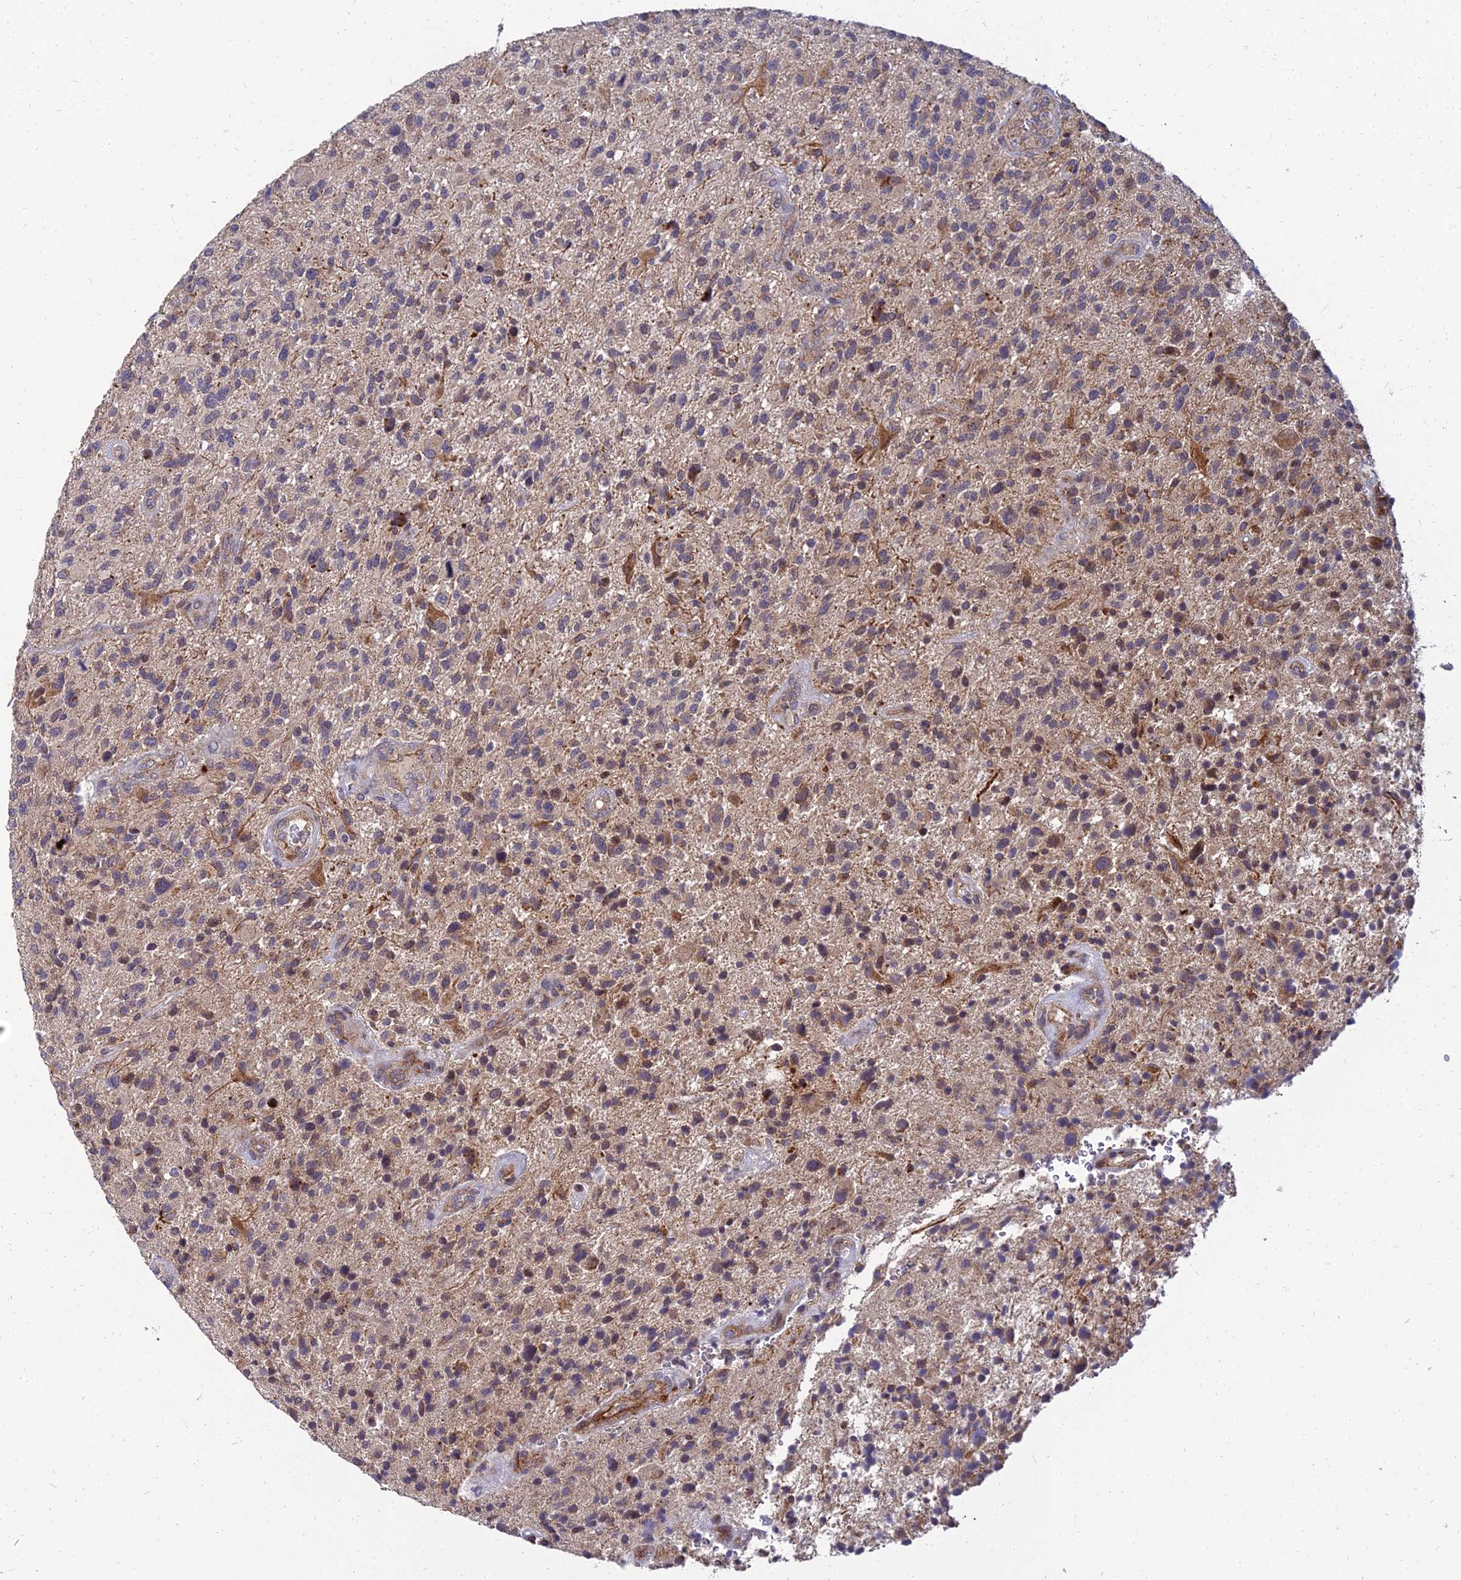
{"staining": {"intensity": "weak", "quantity": "25%-75%", "location": "cytoplasmic/membranous"}, "tissue": "glioma", "cell_type": "Tumor cells", "image_type": "cancer", "snomed": [{"axis": "morphology", "description": "Glioma, malignant, High grade"}, {"axis": "topography", "description": "Brain"}], "caption": "The image displays staining of malignant glioma (high-grade), revealing weak cytoplasmic/membranous protein positivity (brown color) within tumor cells.", "gene": "NPY", "patient": {"sex": "male", "age": 47}}